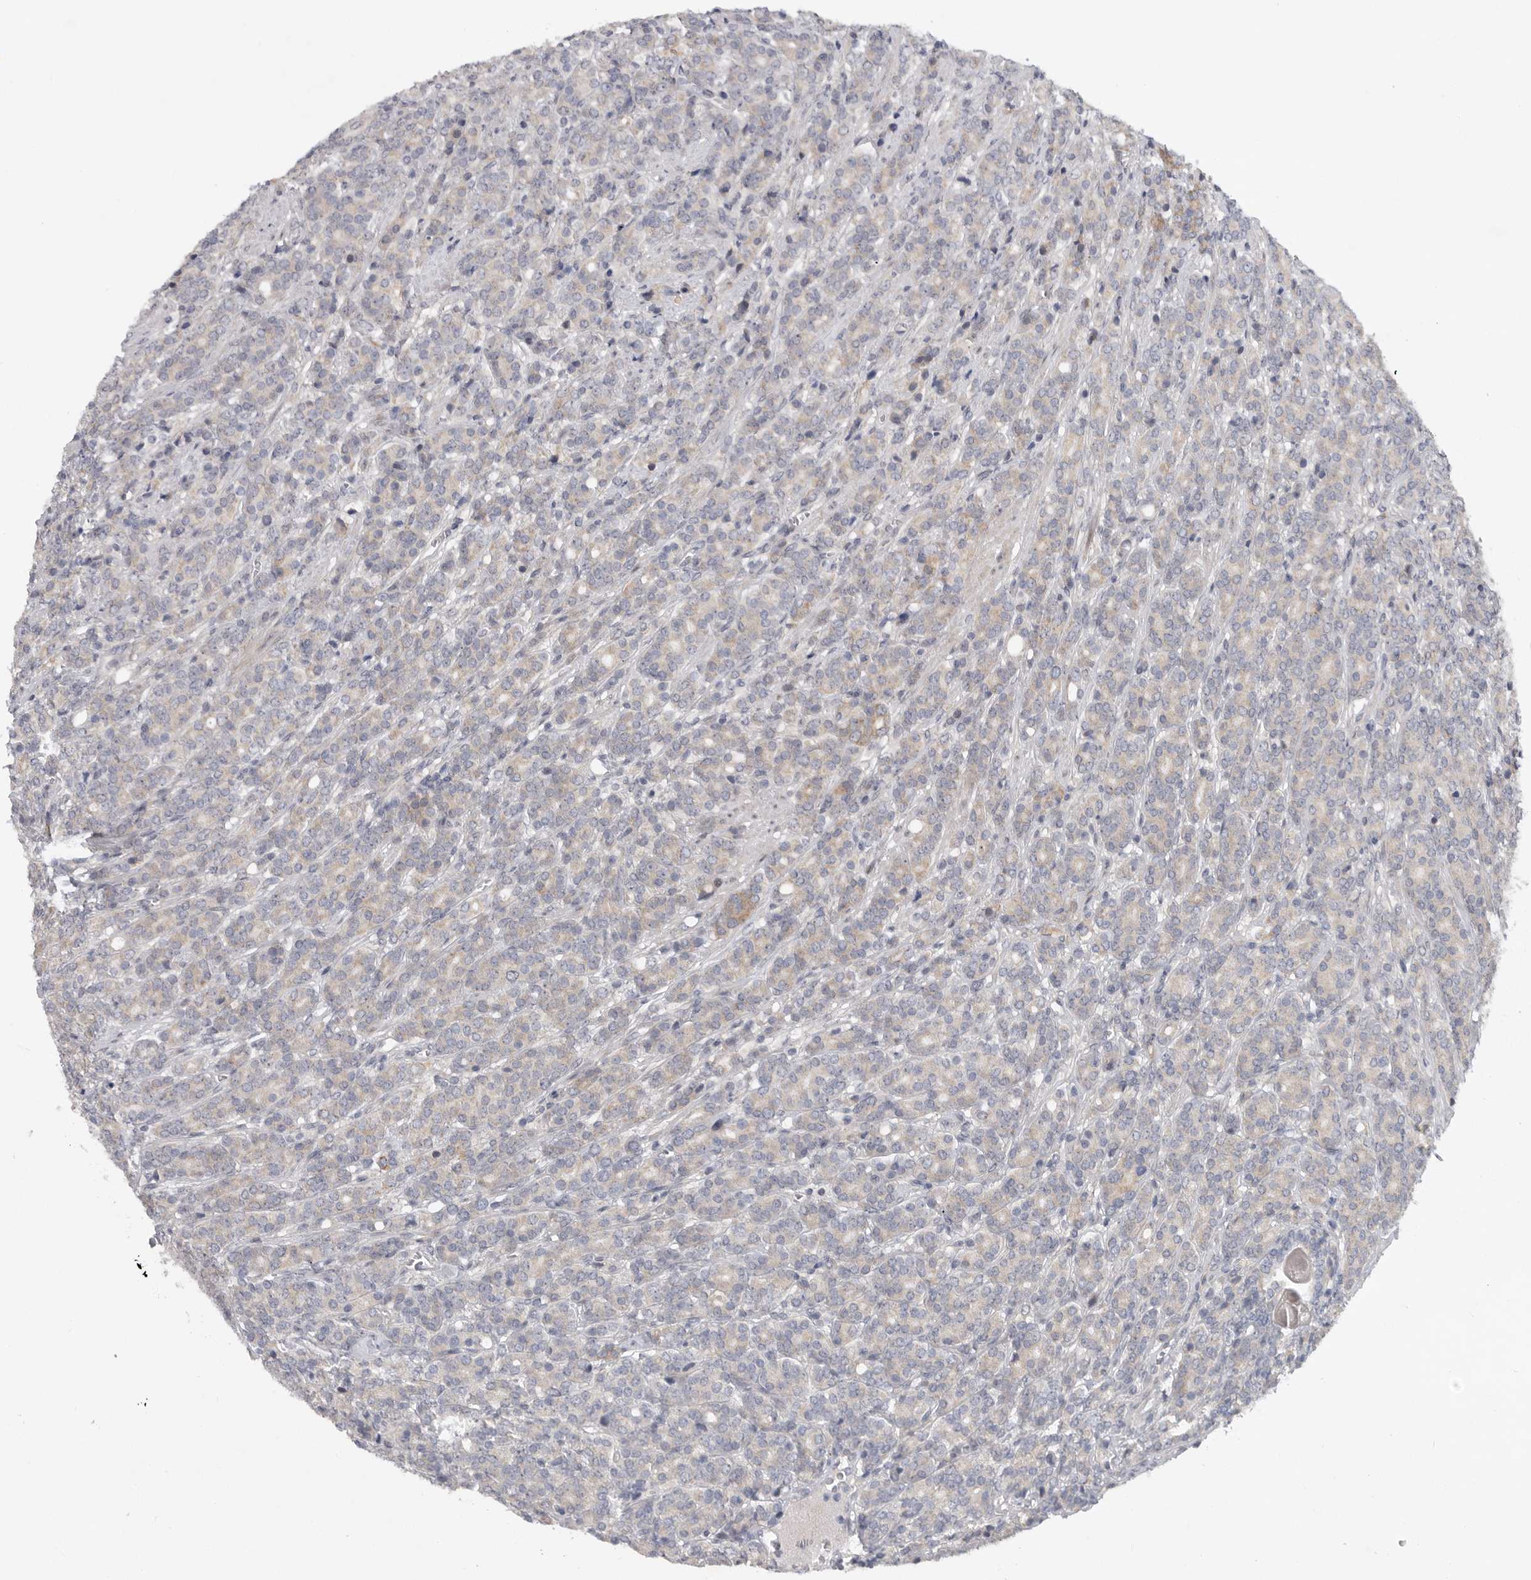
{"staining": {"intensity": "weak", "quantity": "25%-75%", "location": "cytoplasmic/membranous"}, "tissue": "prostate cancer", "cell_type": "Tumor cells", "image_type": "cancer", "snomed": [{"axis": "morphology", "description": "Adenocarcinoma, High grade"}, {"axis": "topography", "description": "Prostate"}], "caption": "There is low levels of weak cytoplasmic/membranous staining in tumor cells of prostate high-grade adenocarcinoma, as demonstrated by immunohistochemical staining (brown color).", "gene": "FBXO43", "patient": {"sex": "male", "age": 62}}